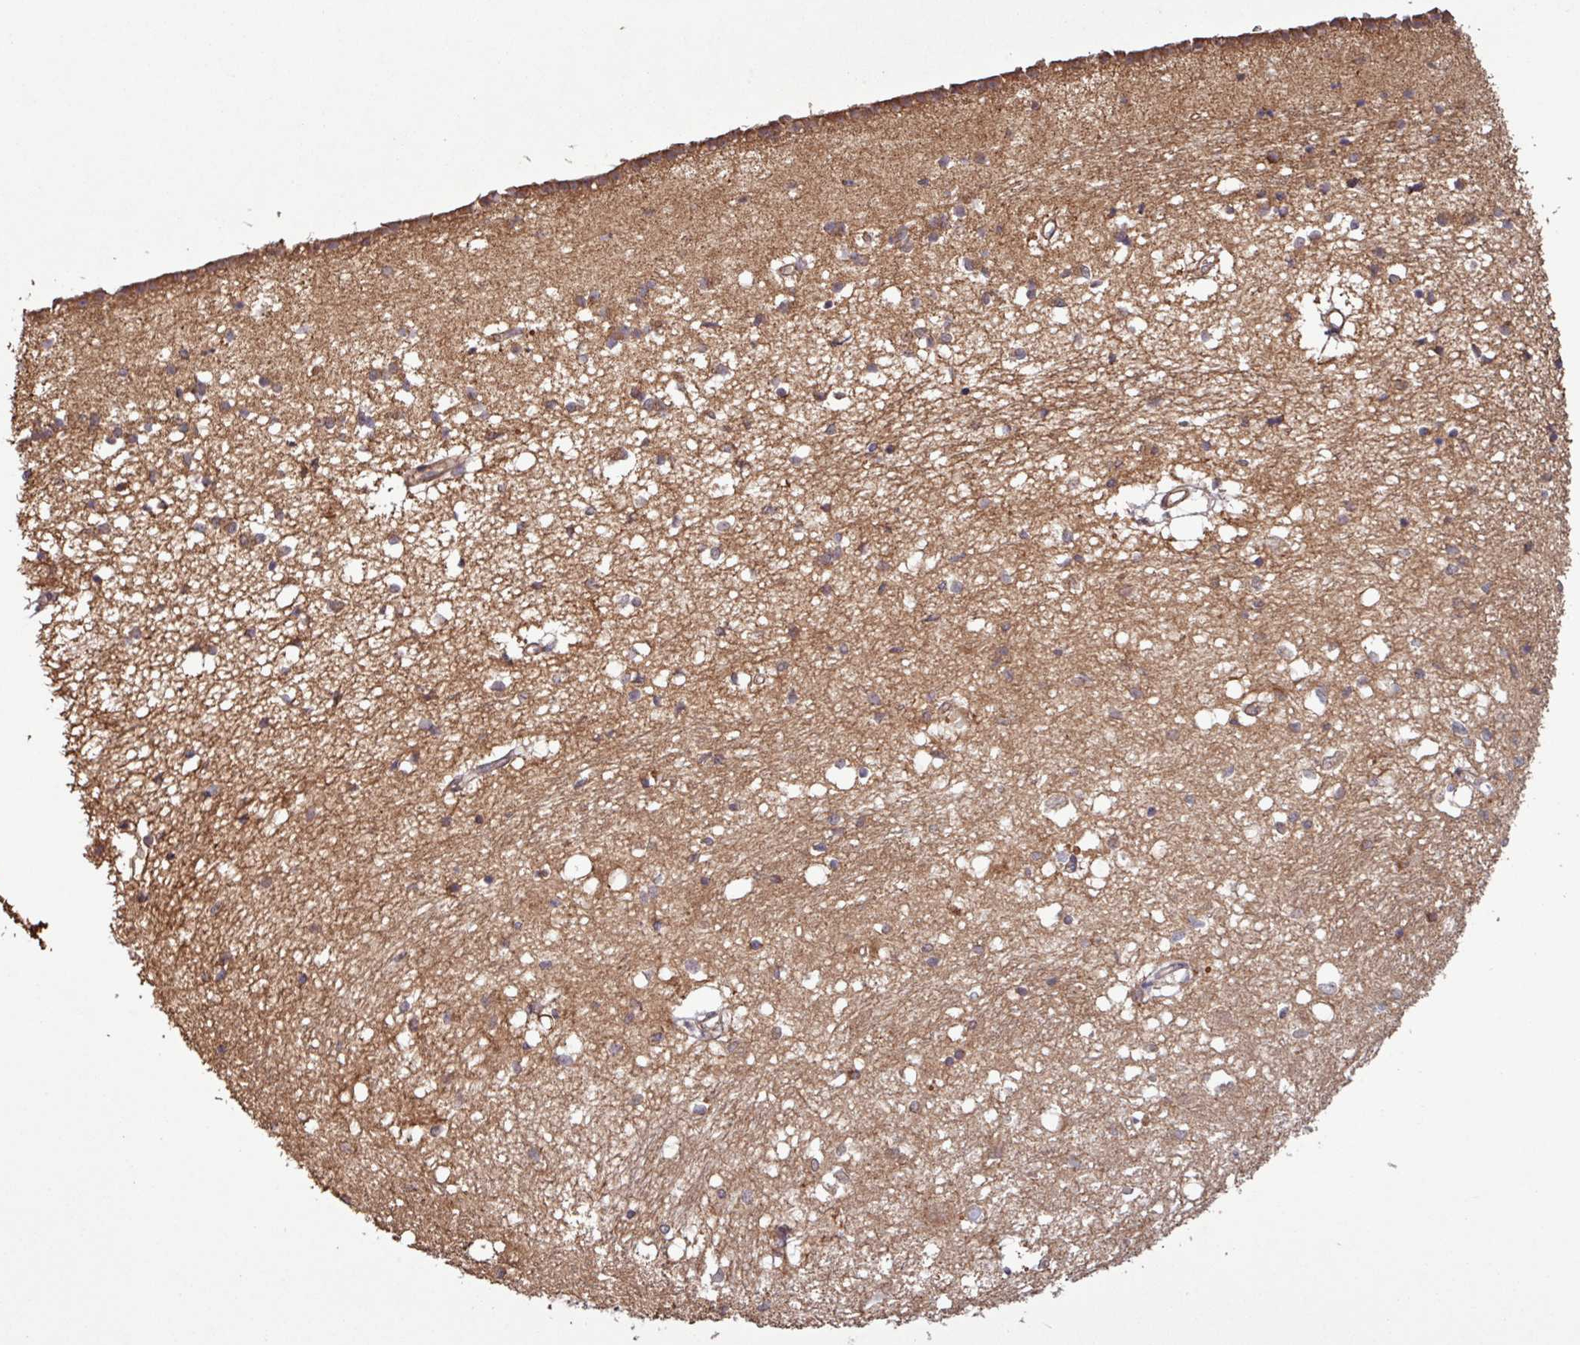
{"staining": {"intensity": "moderate", "quantity": "25%-75%", "location": "cytoplasmic/membranous"}, "tissue": "caudate", "cell_type": "Glial cells", "image_type": "normal", "snomed": [{"axis": "morphology", "description": "Normal tissue, NOS"}, {"axis": "topography", "description": "Lateral ventricle wall"}], "caption": "An immunohistochemistry (IHC) image of normal tissue is shown. Protein staining in brown shows moderate cytoplasmic/membranous positivity in caudate within glial cells. (DAB (3,3'-diaminobenzidine) = brown stain, brightfield microscopy at high magnification).", "gene": "TRABD2A", "patient": {"sex": "male", "age": 70}}